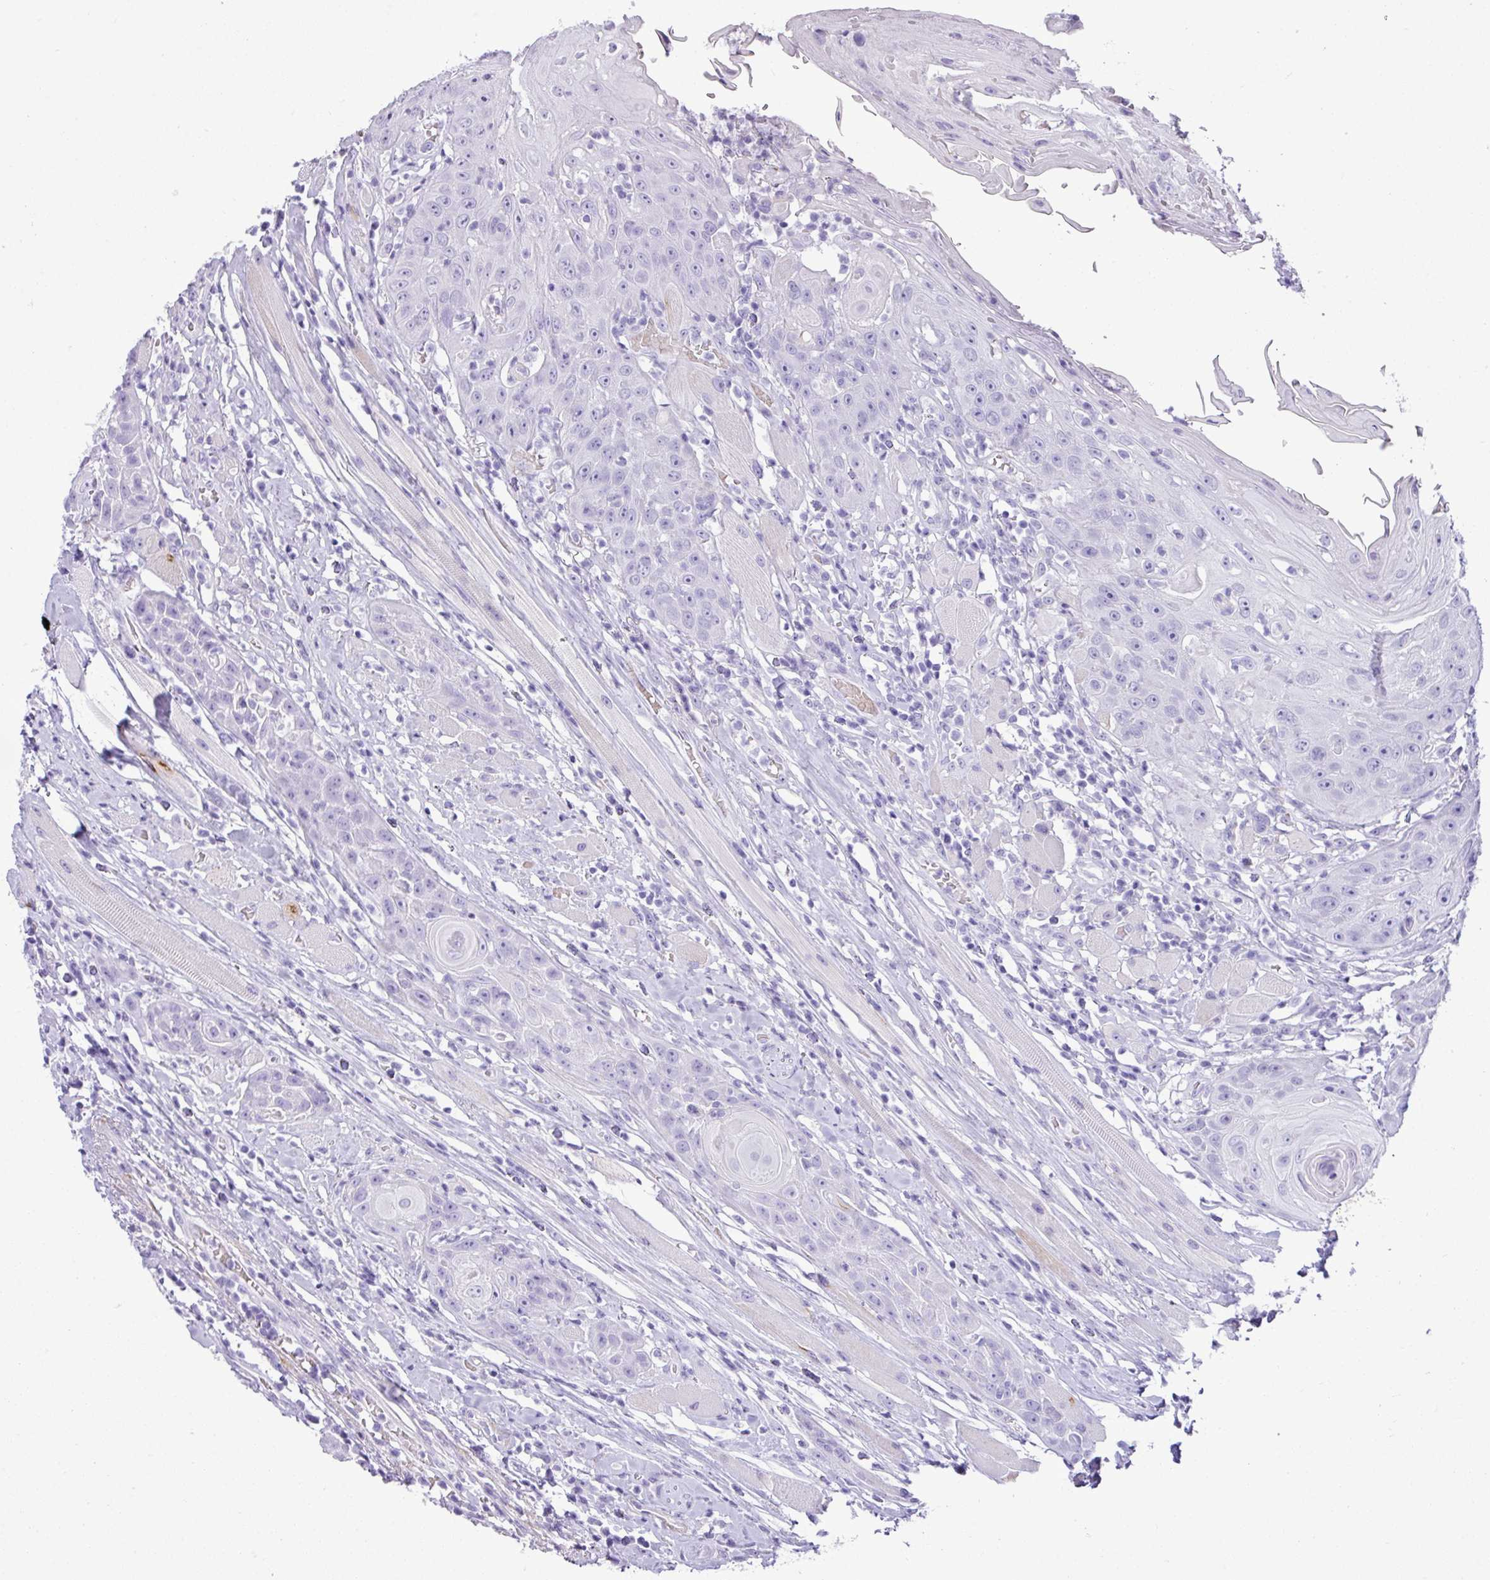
{"staining": {"intensity": "negative", "quantity": "none", "location": "none"}, "tissue": "head and neck cancer", "cell_type": "Tumor cells", "image_type": "cancer", "snomed": [{"axis": "morphology", "description": "Squamous cell carcinoma, NOS"}, {"axis": "topography", "description": "Head-Neck"}], "caption": "This is an IHC histopathology image of human squamous cell carcinoma (head and neck). There is no staining in tumor cells.", "gene": "ZSCAN5A", "patient": {"sex": "female", "age": 59}}